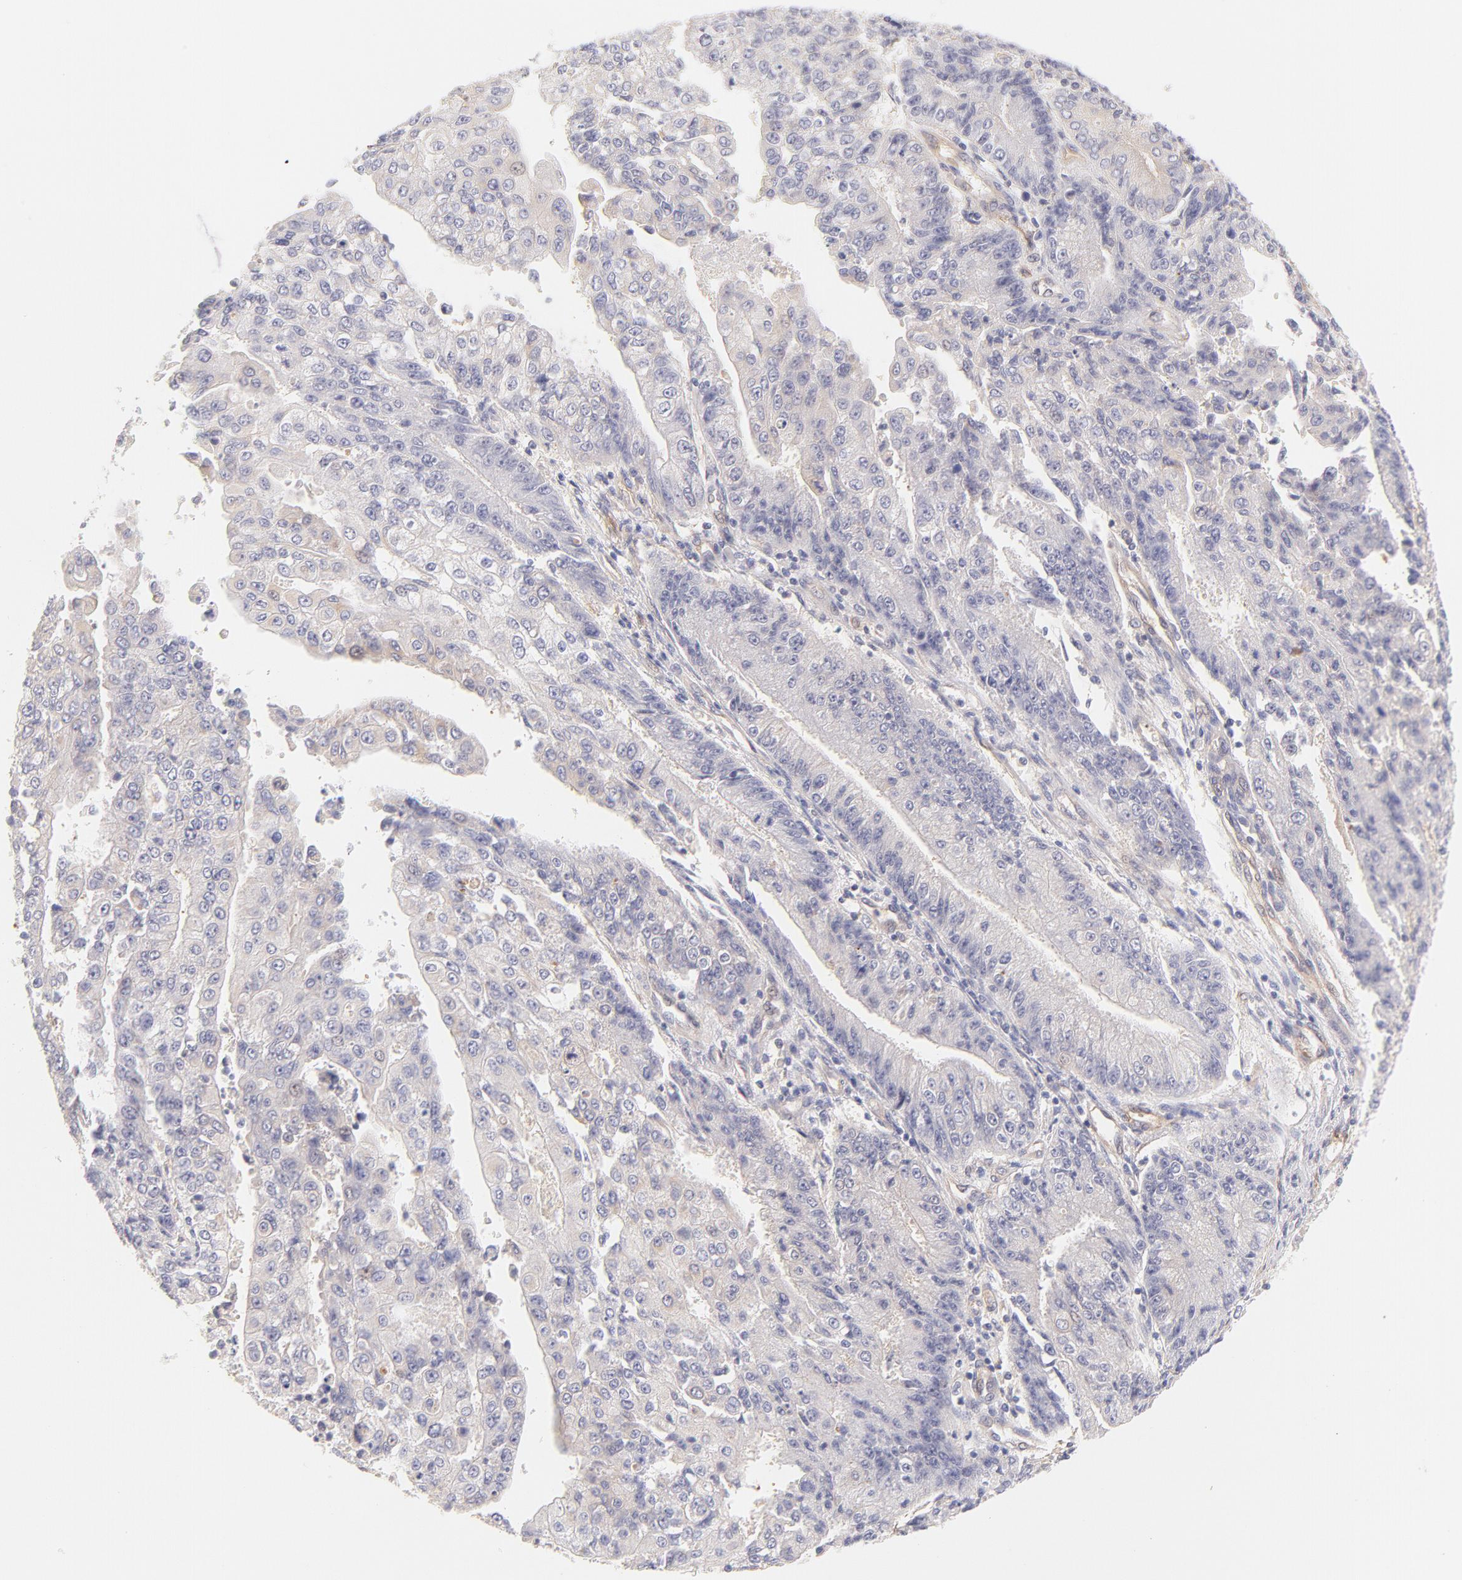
{"staining": {"intensity": "negative", "quantity": "none", "location": "none"}, "tissue": "endometrial cancer", "cell_type": "Tumor cells", "image_type": "cancer", "snomed": [{"axis": "morphology", "description": "Adenocarcinoma, NOS"}, {"axis": "topography", "description": "Endometrium"}], "caption": "DAB (3,3'-diaminobenzidine) immunohistochemical staining of human endometrial cancer shows no significant expression in tumor cells.", "gene": "LDLRAP1", "patient": {"sex": "female", "age": 75}}